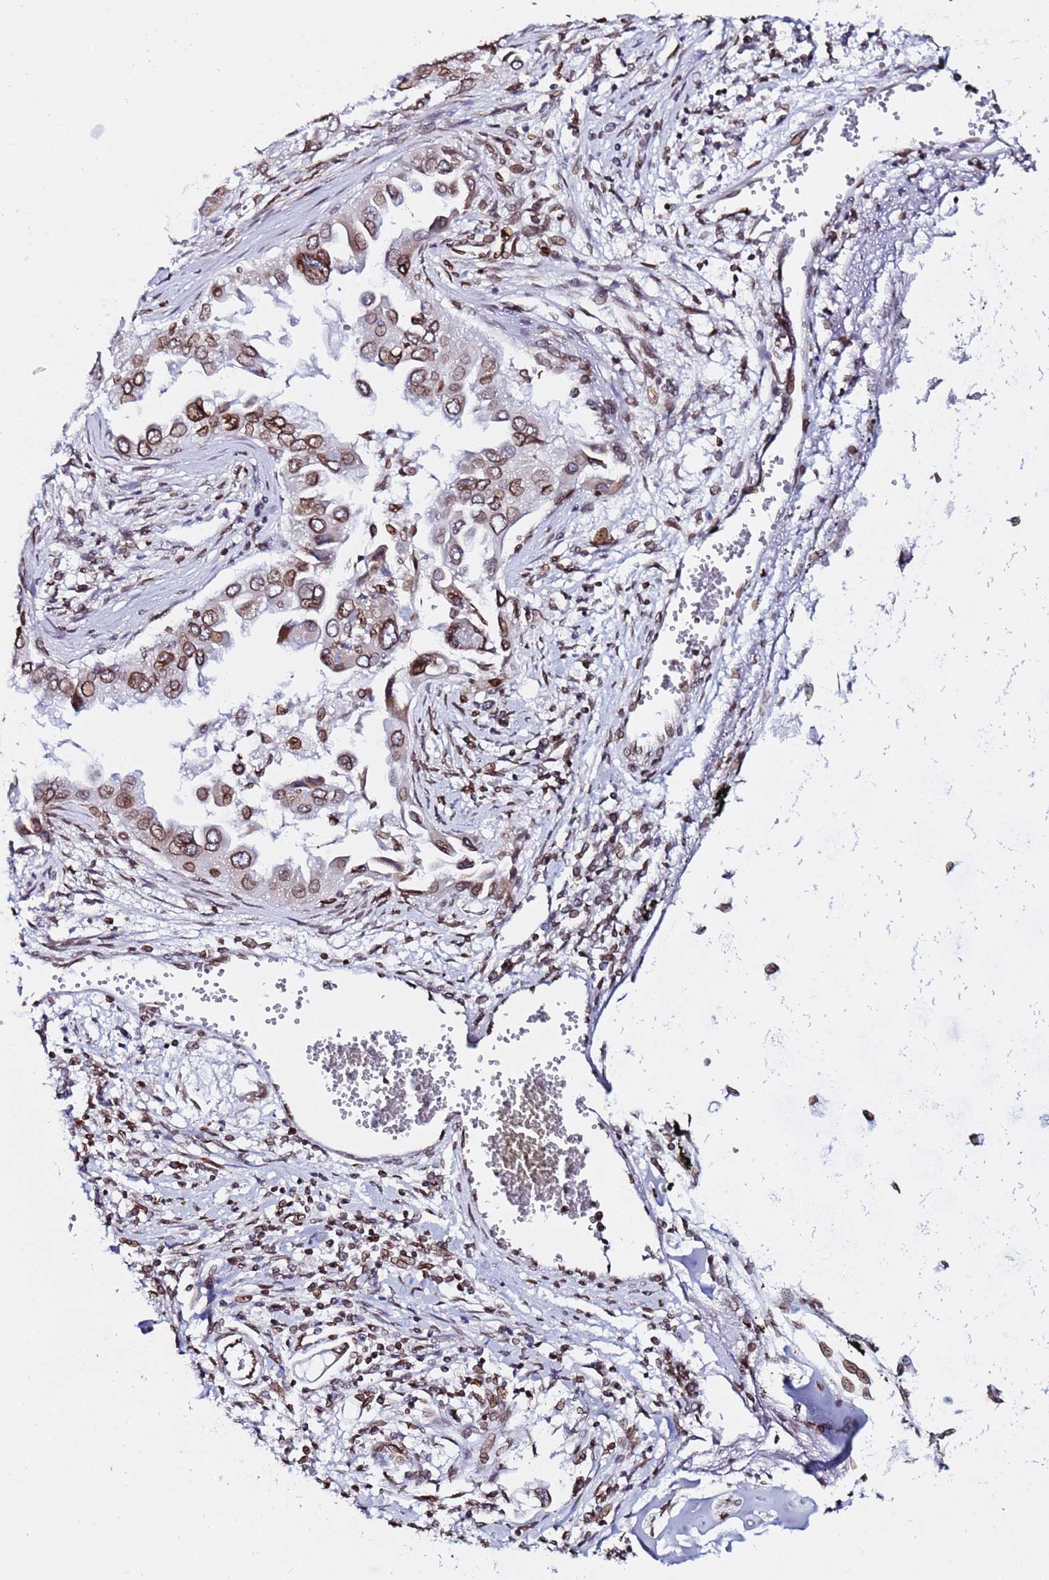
{"staining": {"intensity": "moderate", "quantity": ">75%", "location": "cytoplasmic/membranous,nuclear"}, "tissue": "lung cancer", "cell_type": "Tumor cells", "image_type": "cancer", "snomed": [{"axis": "morphology", "description": "Adenocarcinoma, NOS"}, {"axis": "topography", "description": "Lung"}], "caption": "Approximately >75% of tumor cells in human lung adenocarcinoma display moderate cytoplasmic/membranous and nuclear protein expression as visualized by brown immunohistochemical staining.", "gene": "TOR1AIP1", "patient": {"sex": "female", "age": 76}}